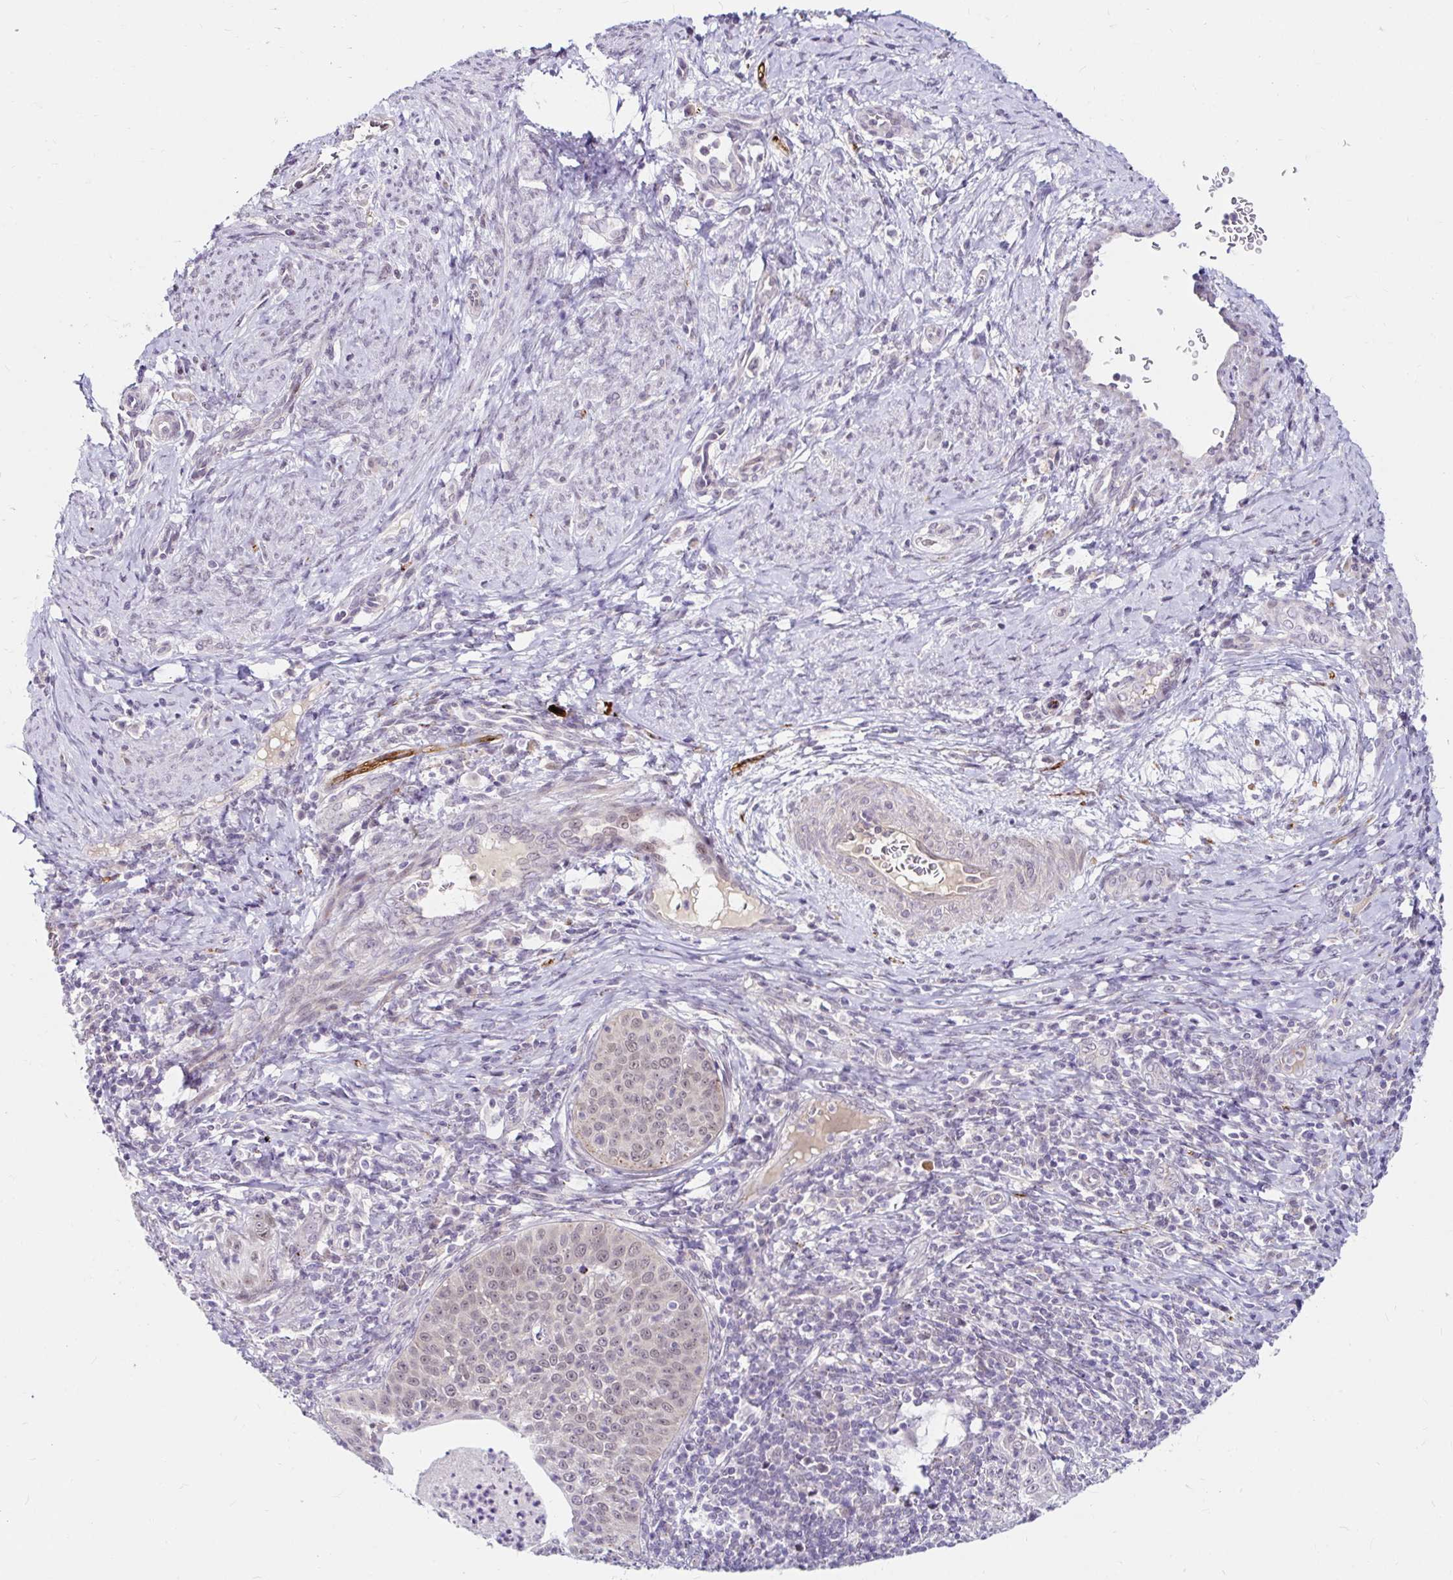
{"staining": {"intensity": "weak", "quantity": ">75%", "location": "nuclear"}, "tissue": "cervical cancer", "cell_type": "Tumor cells", "image_type": "cancer", "snomed": [{"axis": "morphology", "description": "Squamous cell carcinoma, NOS"}, {"axis": "topography", "description": "Cervix"}], "caption": "Human squamous cell carcinoma (cervical) stained with a brown dye demonstrates weak nuclear positive expression in about >75% of tumor cells.", "gene": "GUCY1A1", "patient": {"sex": "female", "age": 30}}